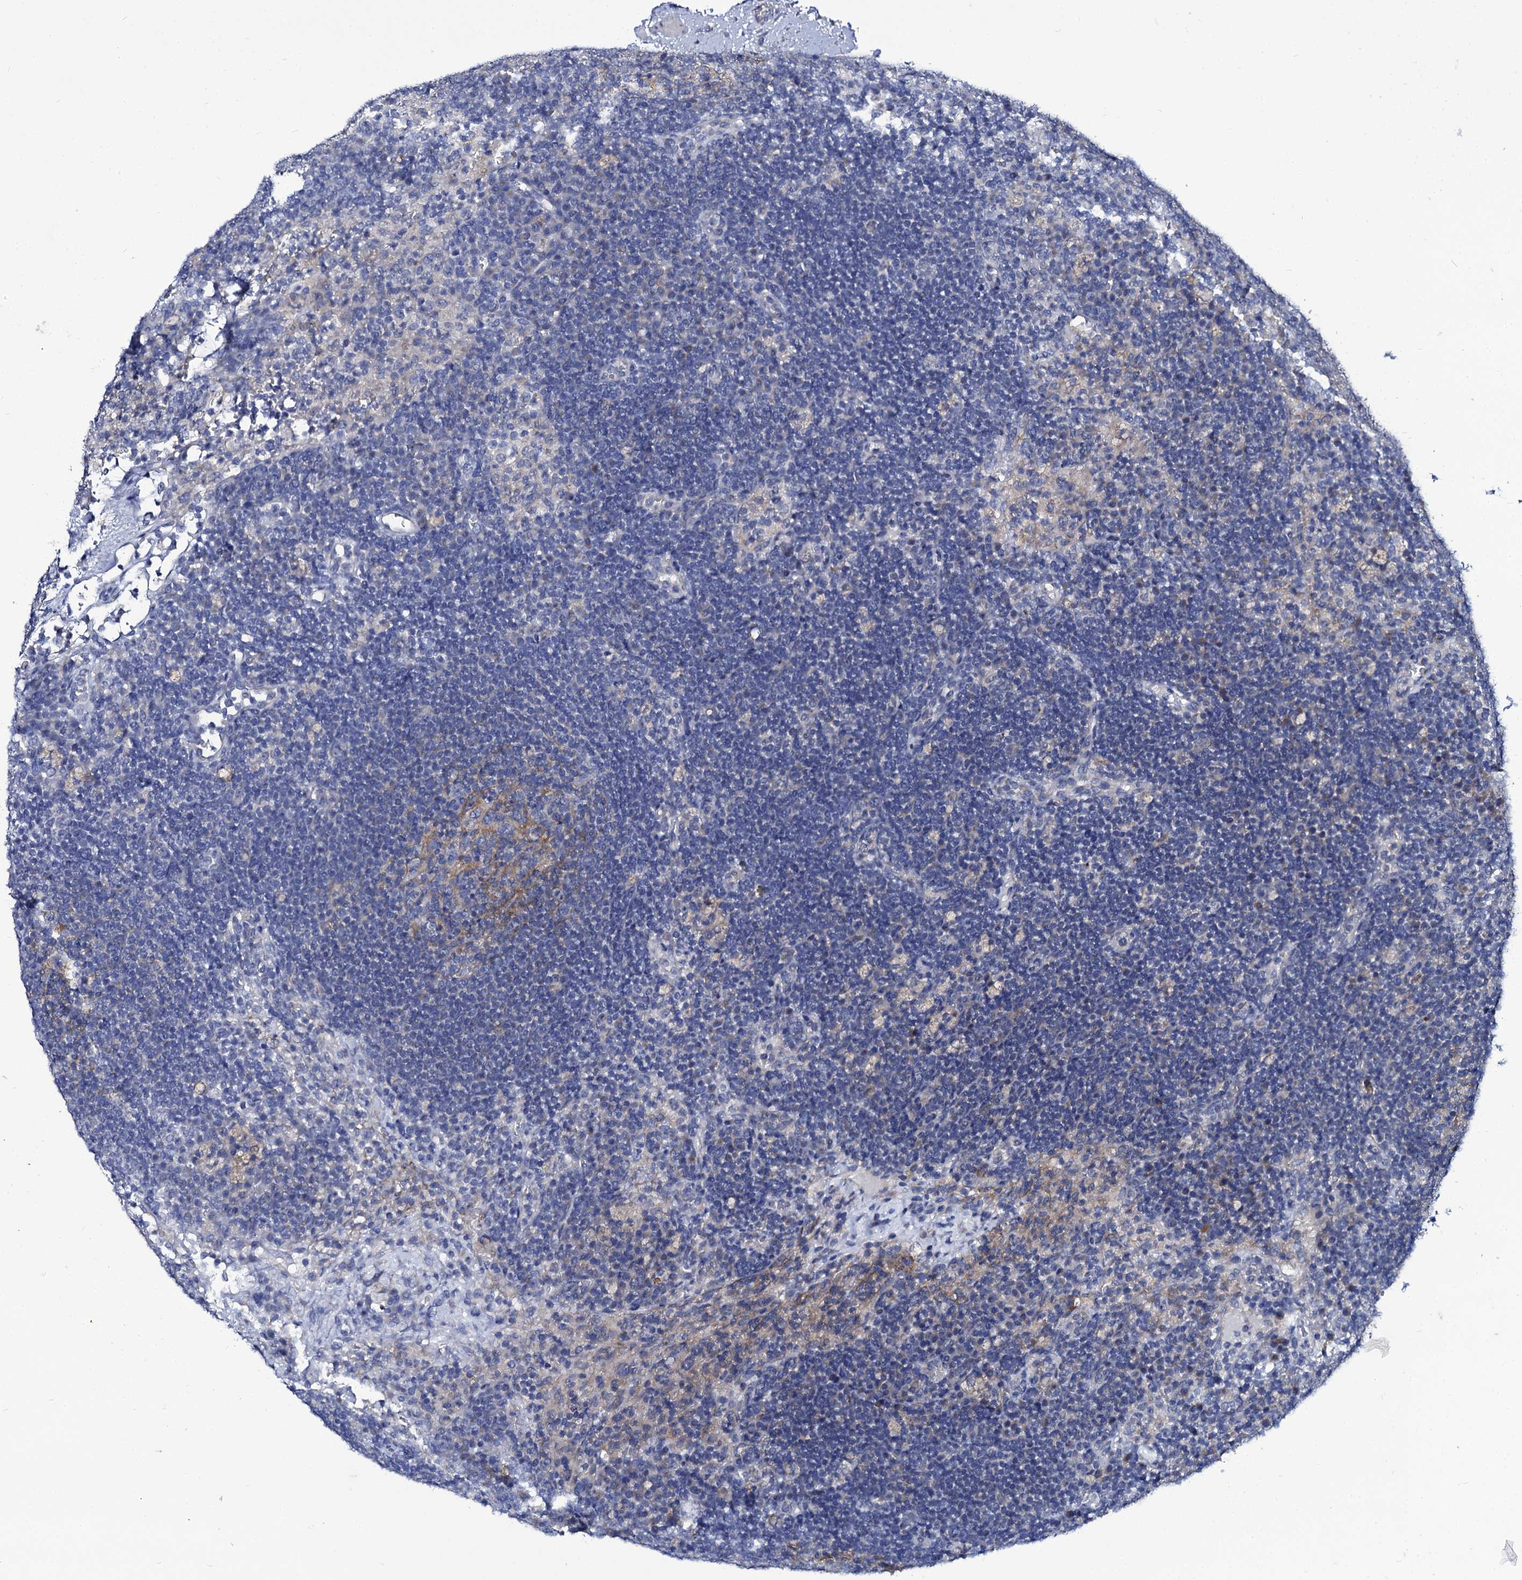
{"staining": {"intensity": "negative", "quantity": "none", "location": "none"}, "tissue": "lymph node", "cell_type": "Germinal center cells", "image_type": "normal", "snomed": [{"axis": "morphology", "description": "Normal tissue, NOS"}, {"axis": "topography", "description": "Lymph node"}], "caption": "DAB immunohistochemical staining of normal lymph node demonstrates no significant positivity in germinal center cells.", "gene": "PANX2", "patient": {"sex": "female", "age": 70}}